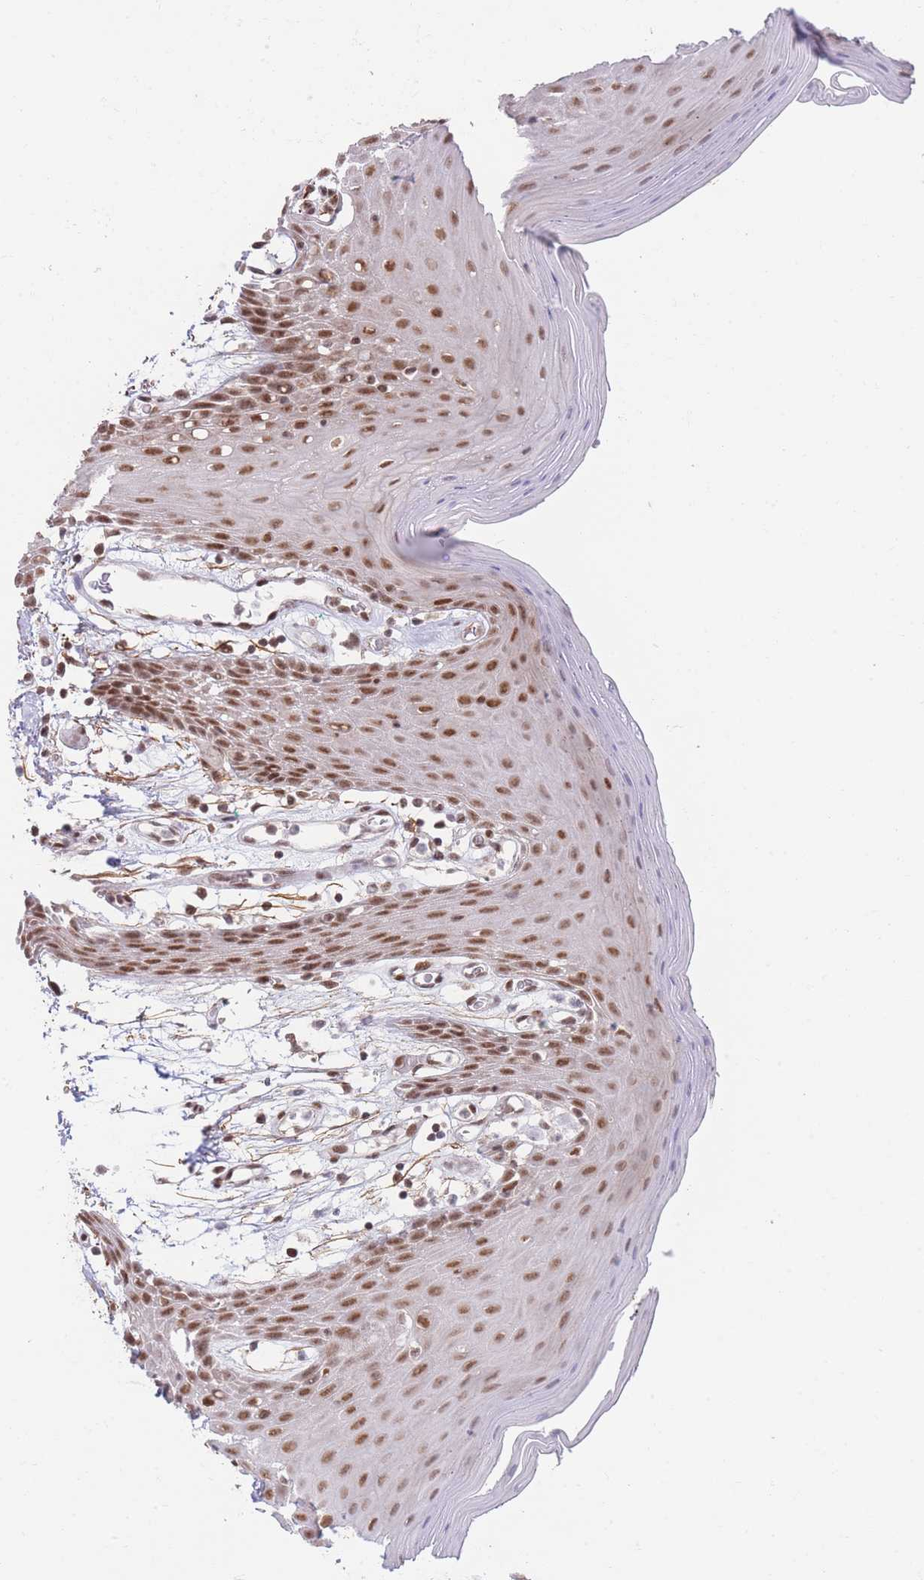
{"staining": {"intensity": "strong", "quantity": ">75%", "location": "nuclear"}, "tissue": "oral mucosa", "cell_type": "Squamous epithelial cells", "image_type": "normal", "snomed": [{"axis": "morphology", "description": "Normal tissue, NOS"}, {"axis": "topography", "description": "Oral tissue"}, {"axis": "topography", "description": "Tounge, NOS"}], "caption": "Strong nuclear positivity for a protein is present in about >75% of squamous epithelial cells of unremarkable oral mucosa using immunohistochemistry (IHC).", "gene": "CARD8", "patient": {"sex": "female", "age": 59}}